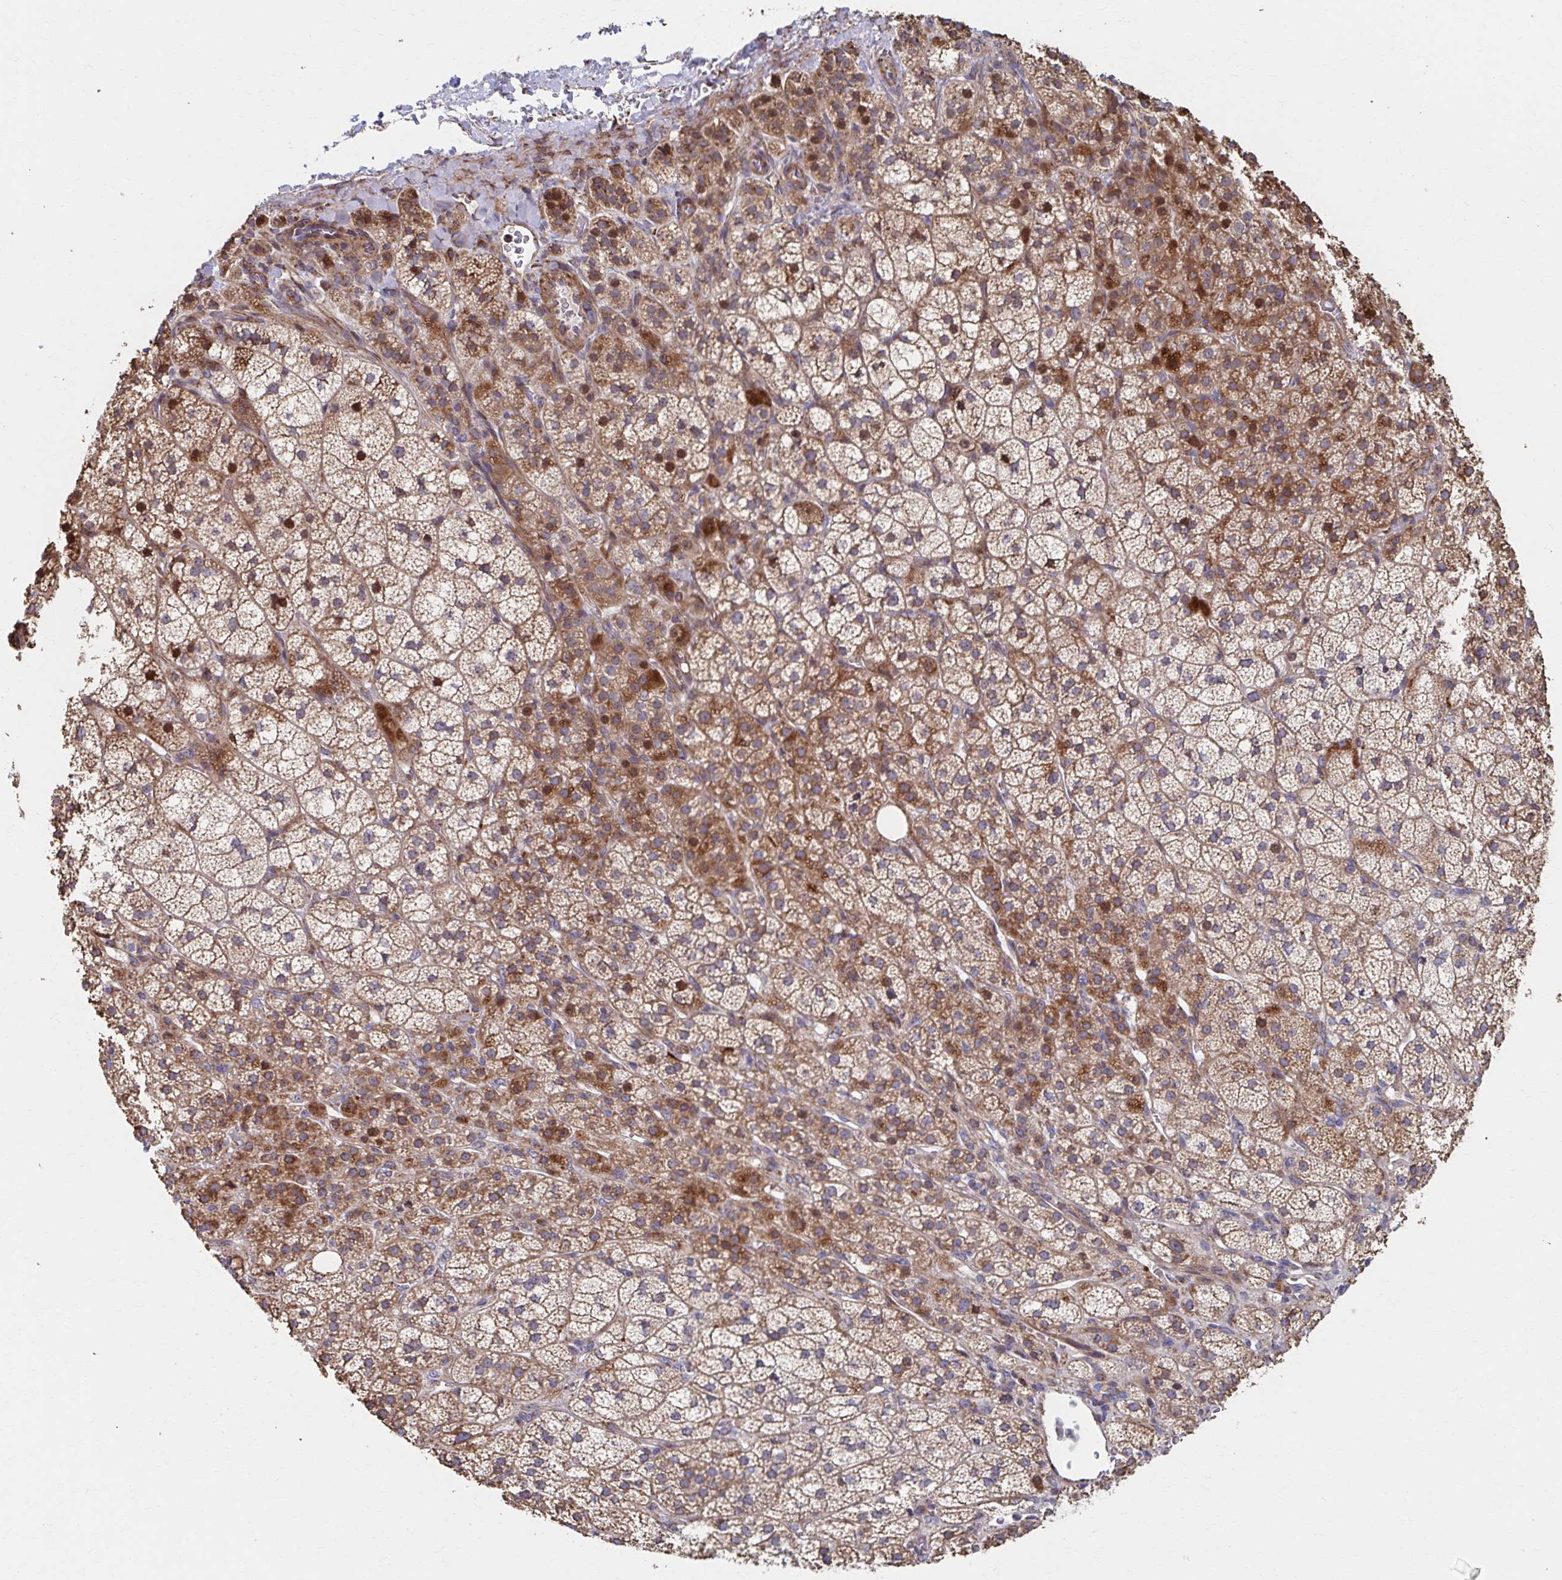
{"staining": {"intensity": "moderate", "quantity": ">75%", "location": "cytoplasmic/membranous"}, "tissue": "adrenal gland", "cell_type": "Glandular cells", "image_type": "normal", "snomed": [{"axis": "morphology", "description": "Normal tissue, NOS"}, {"axis": "topography", "description": "Adrenal gland"}], "caption": "Immunohistochemistry photomicrograph of benign adrenal gland: human adrenal gland stained using IHC demonstrates medium levels of moderate protein expression localized specifically in the cytoplasmic/membranous of glandular cells, appearing as a cytoplasmic/membranous brown color.", "gene": "SAT1", "patient": {"sex": "female", "age": 60}}